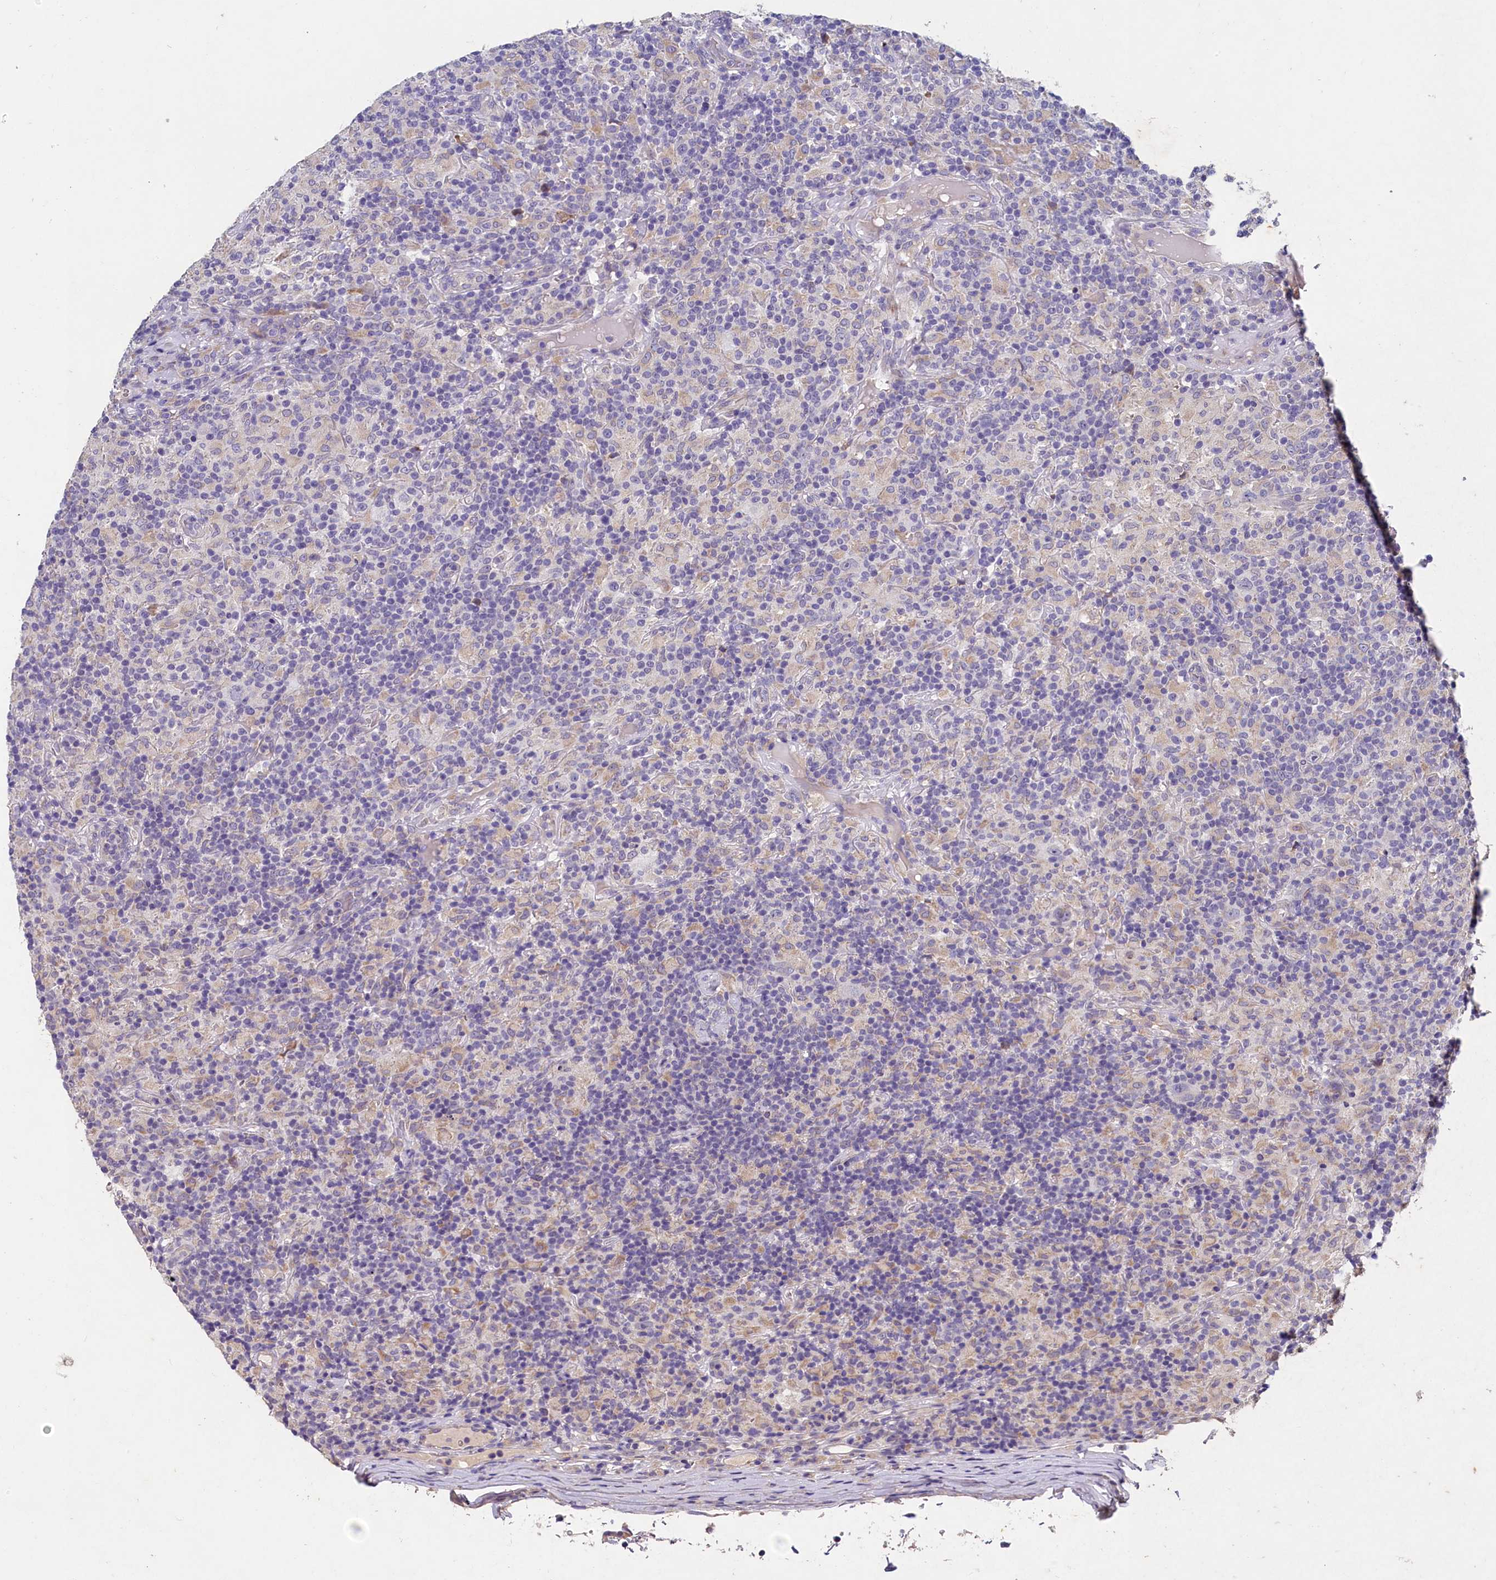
{"staining": {"intensity": "weak", "quantity": "<25%", "location": "cytoplasmic/membranous"}, "tissue": "lymphoma", "cell_type": "Tumor cells", "image_type": "cancer", "snomed": [{"axis": "morphology", "description": "Hodgkin's disease, NOS"}, {"axis": "topography", "description": "Lymph node"}], "caption": "Tumor cells are negative for brown protein staining in lymphoma.", "gene": "ST7L", "patient": {"sex": "male", "age": 70}}